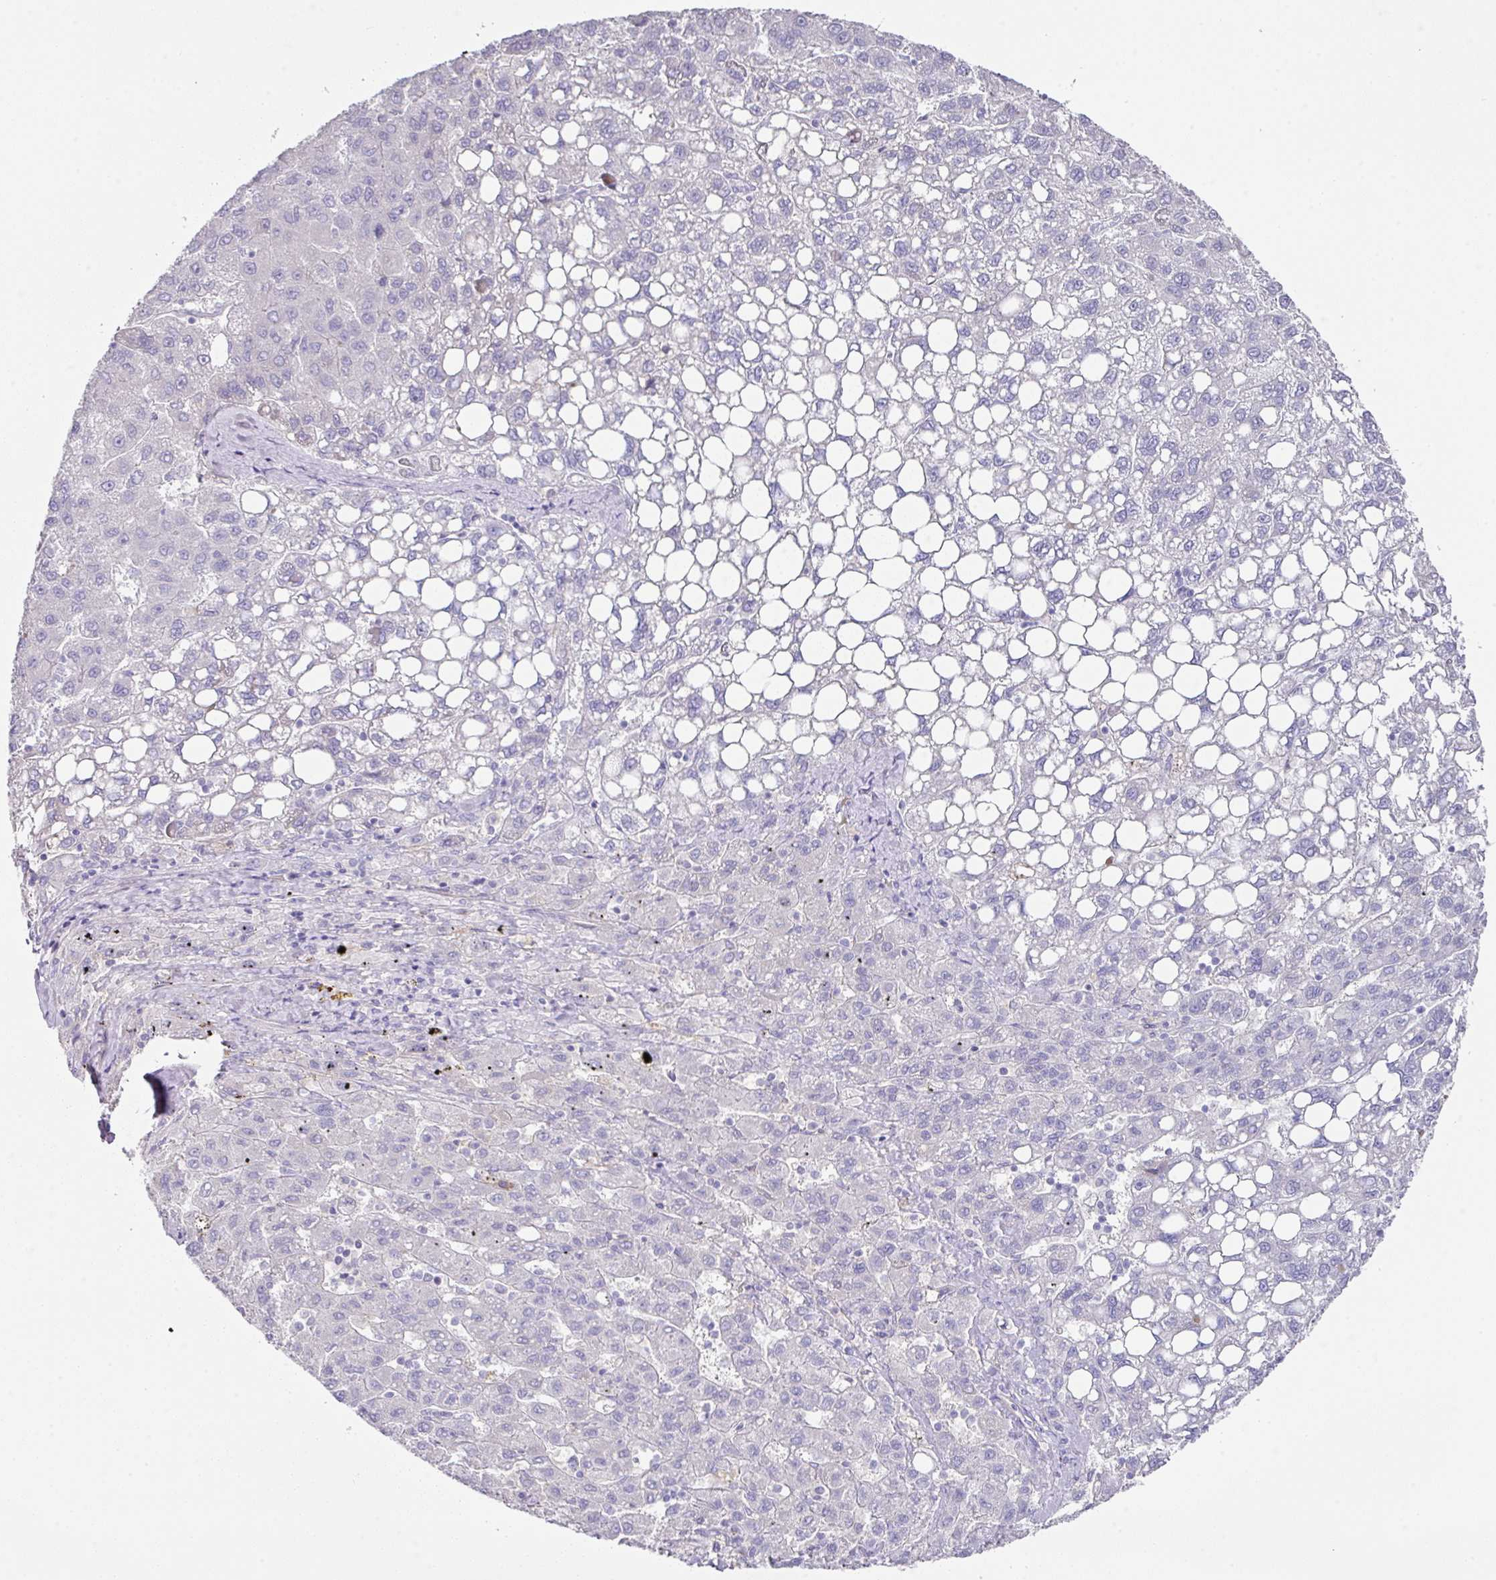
{"staining": {"intensity": "negative", "quantity": "none", "location": "none"}, "tissue": "liver cancer", "cell_type": "Tumor cells", "image_type": "cancer", "snomed": [{"axis": "morphology", "description": "Carcinoma, Hepatocellular, NOS"}, {"axis": "topography", "description": "Liver"}], "caption": "An image of liver cancer stained for a protein reveals no brown staining in tumor cells. (Immunohistochemistry (ihc), brightfield microscopy, high magnification).", "gene": "TARM1", "patient": {"sex": "female", "age": 82}}